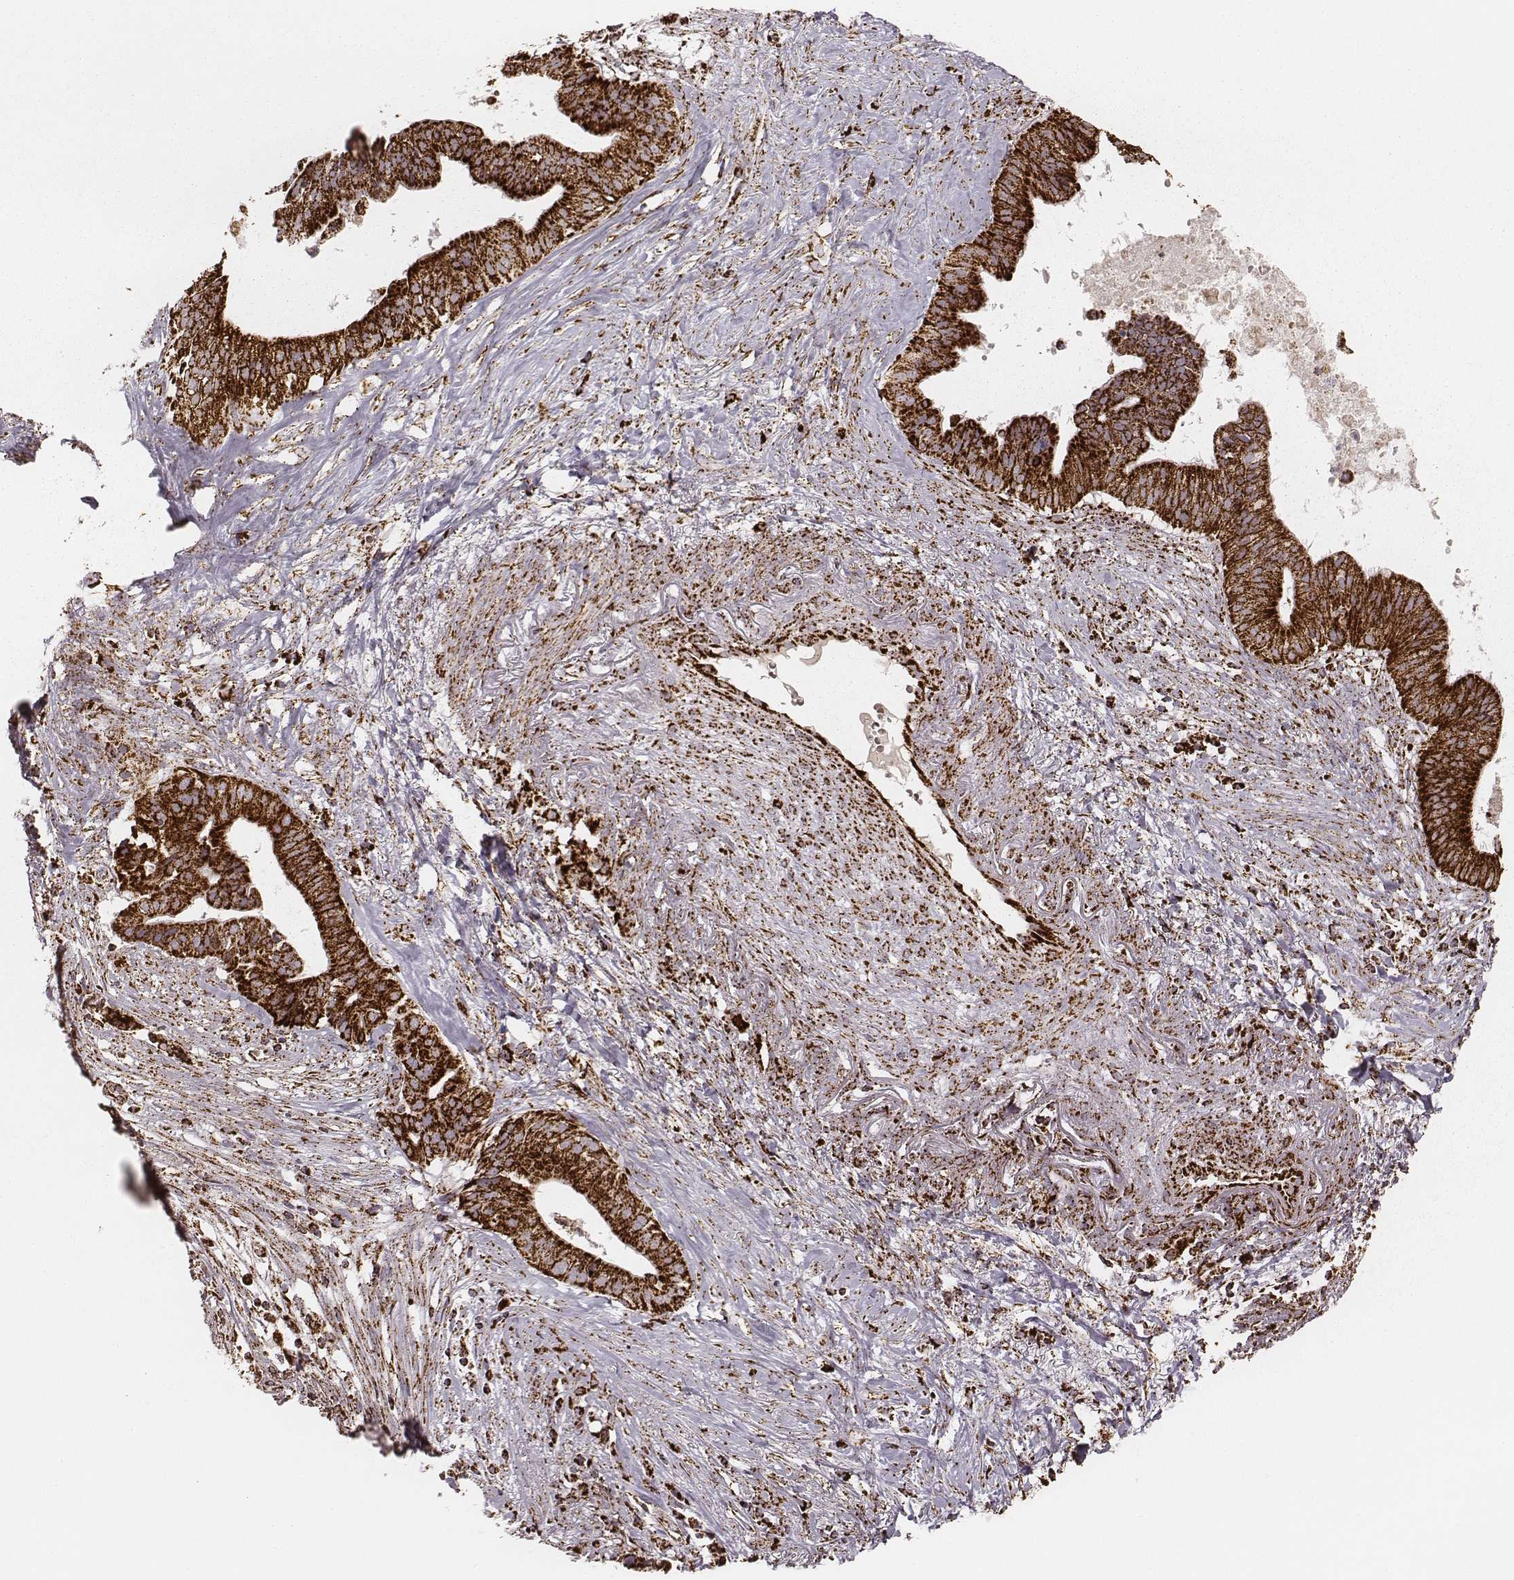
{"staining": {"intensity": "strong", "quantity": ">75%", "location": "cytoplasmic/membranous"}, "tissue": "pancreatic cancer", "cell_type": "Tumor cells", "image_type": "cancer", "snomed": [{"axis": "morphology", "description": "Adenocarcinoma, NOS"}, {"axis": "topography", "description": "Pancreas"}], "caption": "Immunohistochemical staining of human pancreatic cancer exhibits high levels of strong cytoplasmic/membranous protein expression in approximately >75% of tumor cells.", "gene": "TUFM", "patient": {"sex": "male", "age": 61}}